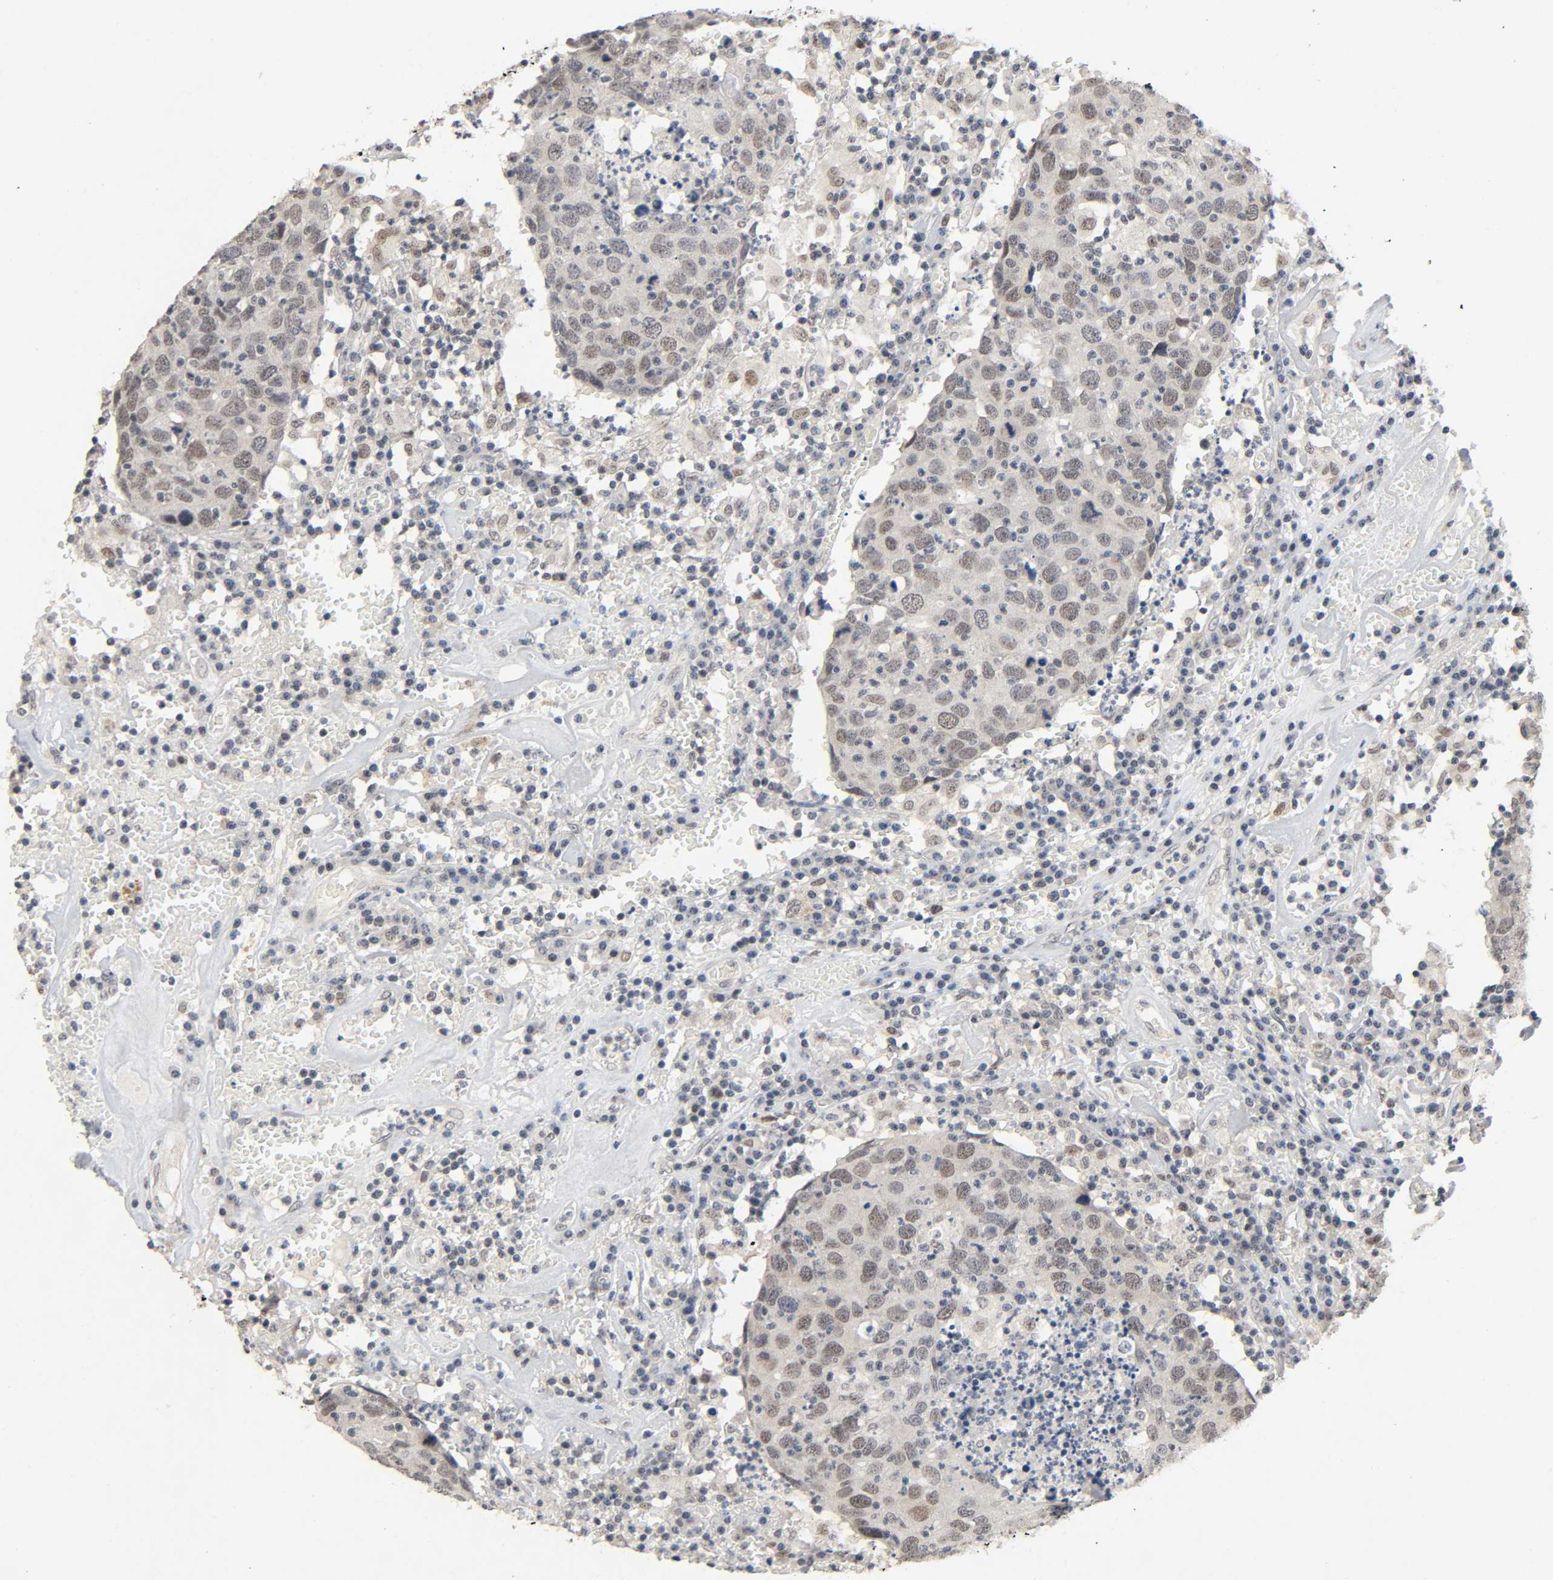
{"staining": {"intensity": "moderate", "quantity": ">75%", "location": "cytoplasmic/membranous,nuclear"}, "tissue": "head and neck cancer", "cell_type": "Tumor cells", "image_type": "cancer", "snomed": [{"axis": "morphology", "description": "Adenocarcinoma, NOS"}, {"axis": "topography", "description": "Salivary gland"}, {"axis": "topography", "description": "Head-Neck"}], "caption": "Immunohistochemical staining of human adenocarcinoma (head and neck) demonstrates medium levels of moderate cytoplasmic/membranous and nuclear protein expression in approximately >75% of tumor cells.", "gene": "MAPKAPK5", "patient": {"sex": "female", "age": 65}}